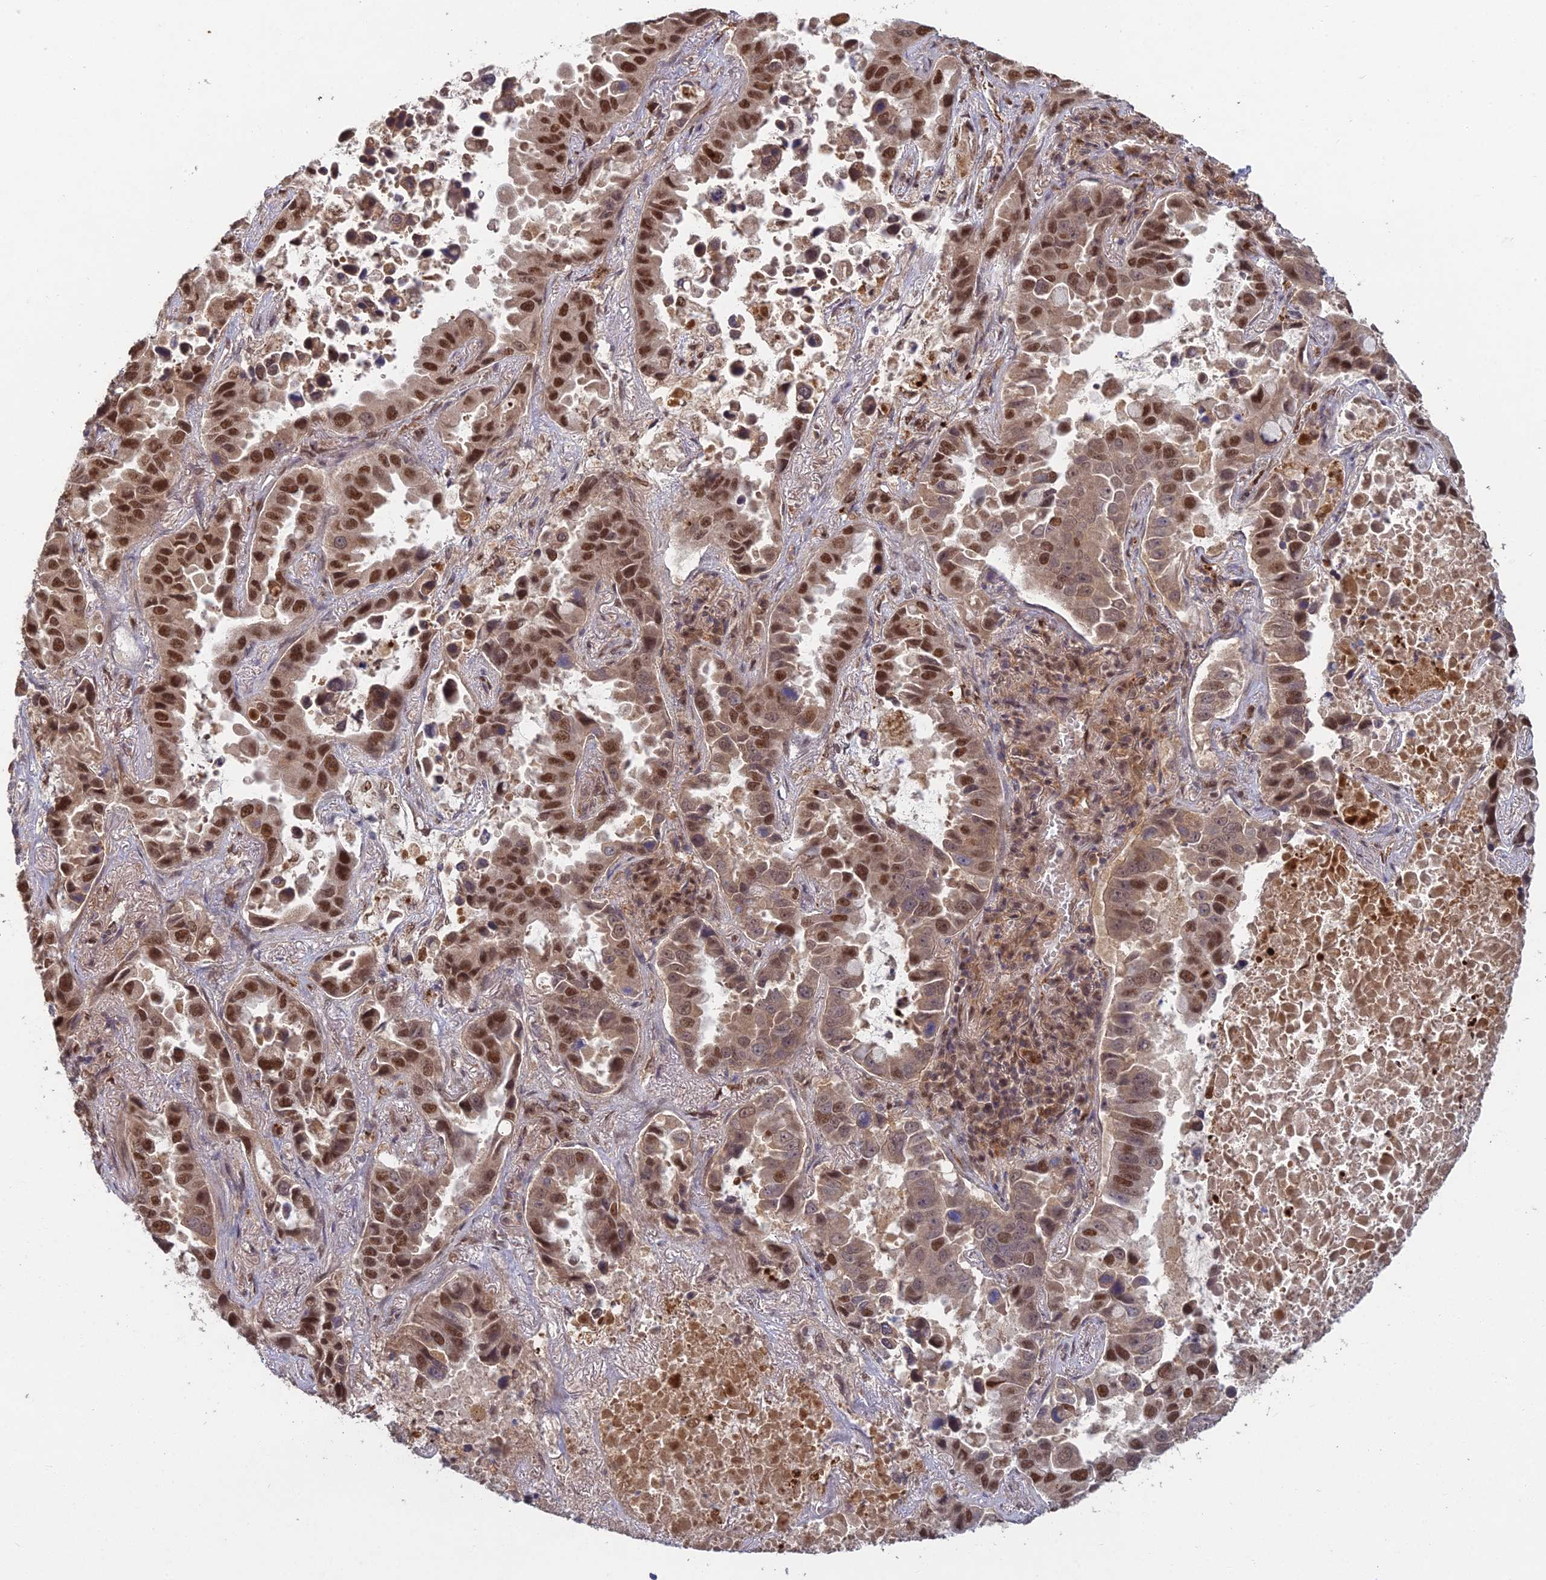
{"staining": {"intensity": "strong", "quantity": ">75%", "location": "cytoplasmic/membranous,nuclear"}, "tissue": "lung cancer", "cell_type": "Tumor cells", "image_type": "cancer", "snomed": [{"axis": "morphology", "description": "Adenocarcinoma, NOS"}, {"axis": "topography", "description": "Lung"}], "caption": "Adenocarcinoma (lung) tissue reveals strong cytoplasmic/membranous and nuclear positivity in about >75% of tumor cells", "gene": "RANBP3", "patient": {"sex": "male", "age": 64}}